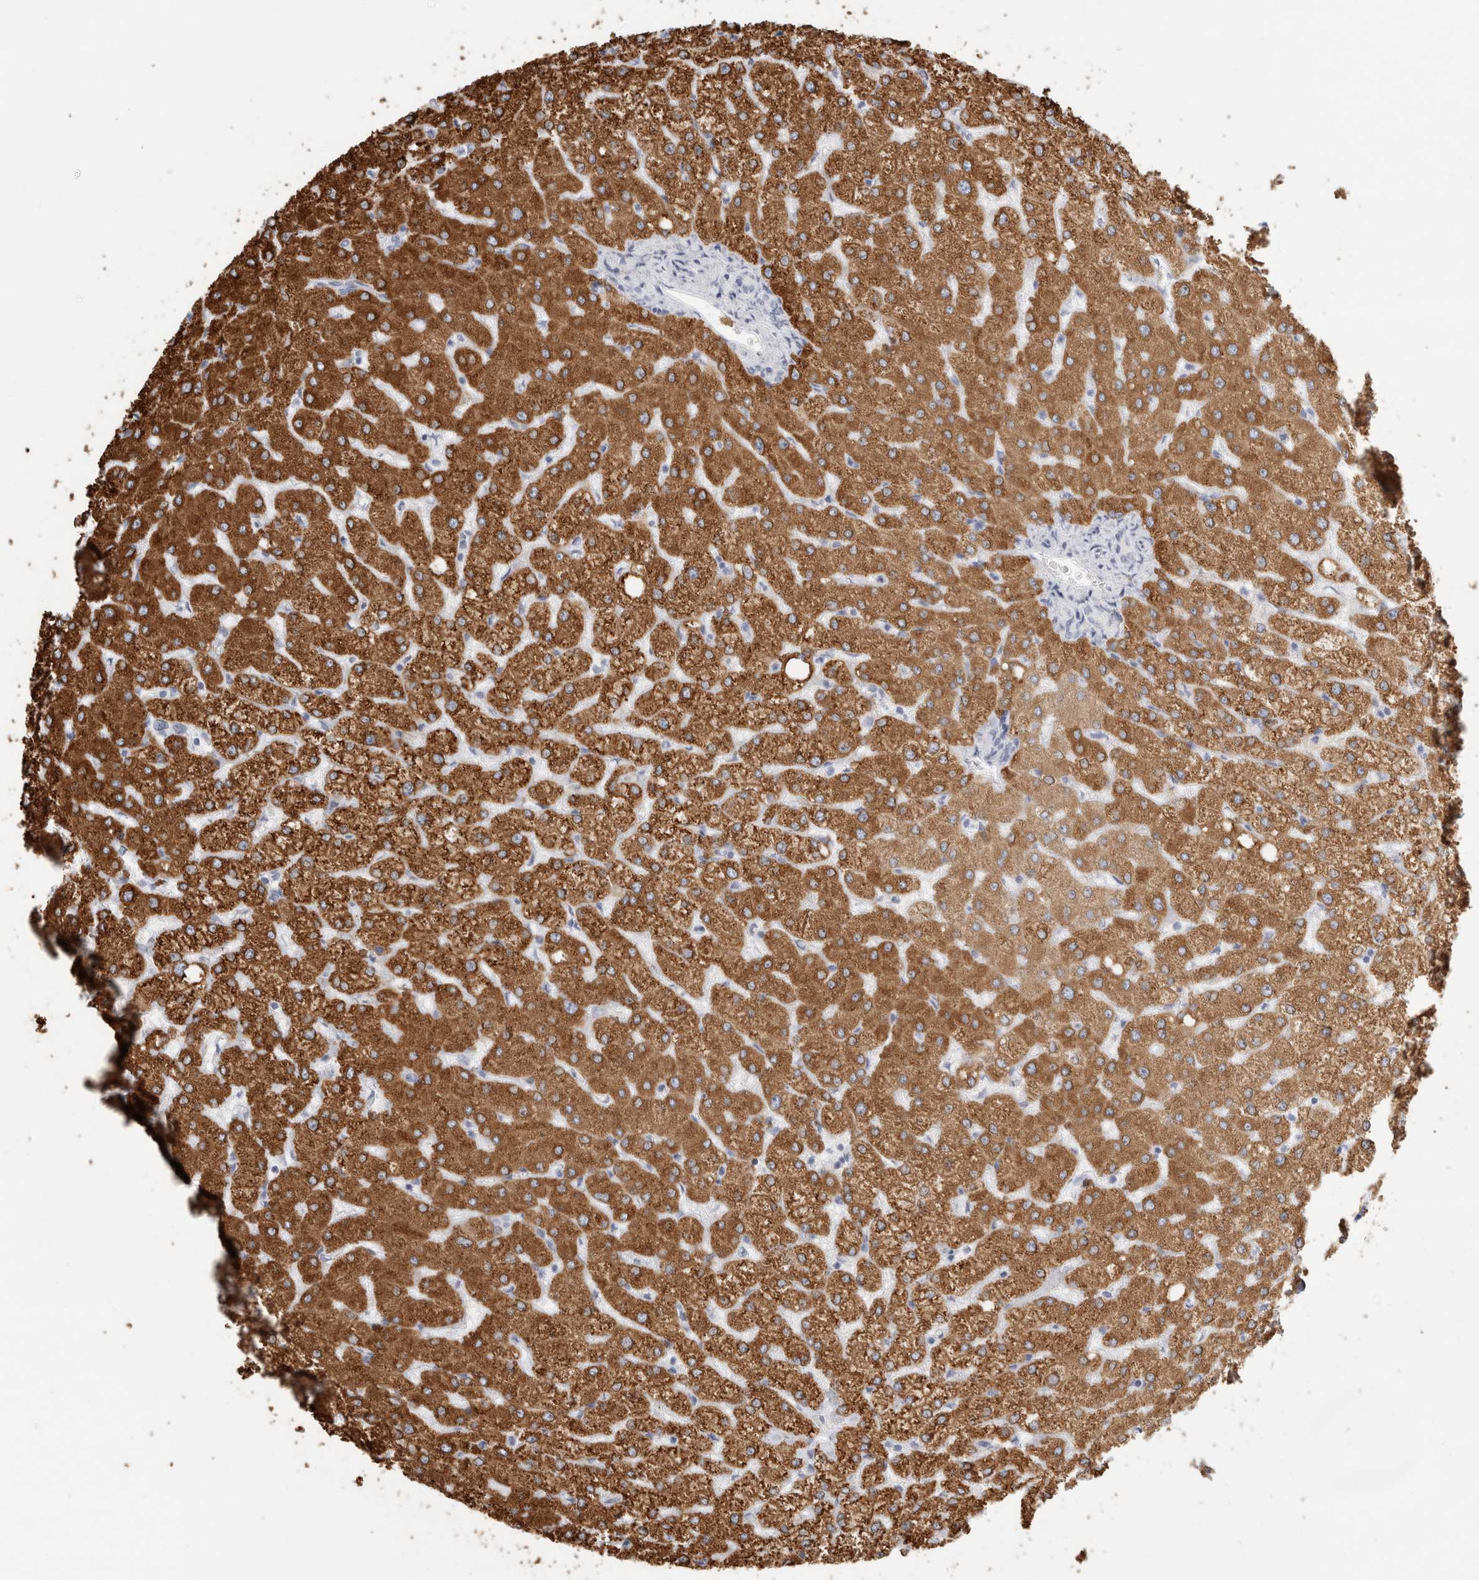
{"staining": {"intensity": "negative", "quantity": "none", "location": "none"}, "tissue": "liver", "cell_type": "Cholangiocytes", "image_type": "normal", "snomed": [{"axis": "morphology", "description": "Normal tissue, NOS"}, {"axis": "topography", "description": "Liver"}], "caption": "An image of human liver is negative for staining in cholangiocytes. The staining is performed using DAB brown chromogen with nuclei counter-stained in using hematoxylin.", "gene": "MUC15", "patient": {"sex": "female", "age": 54}}